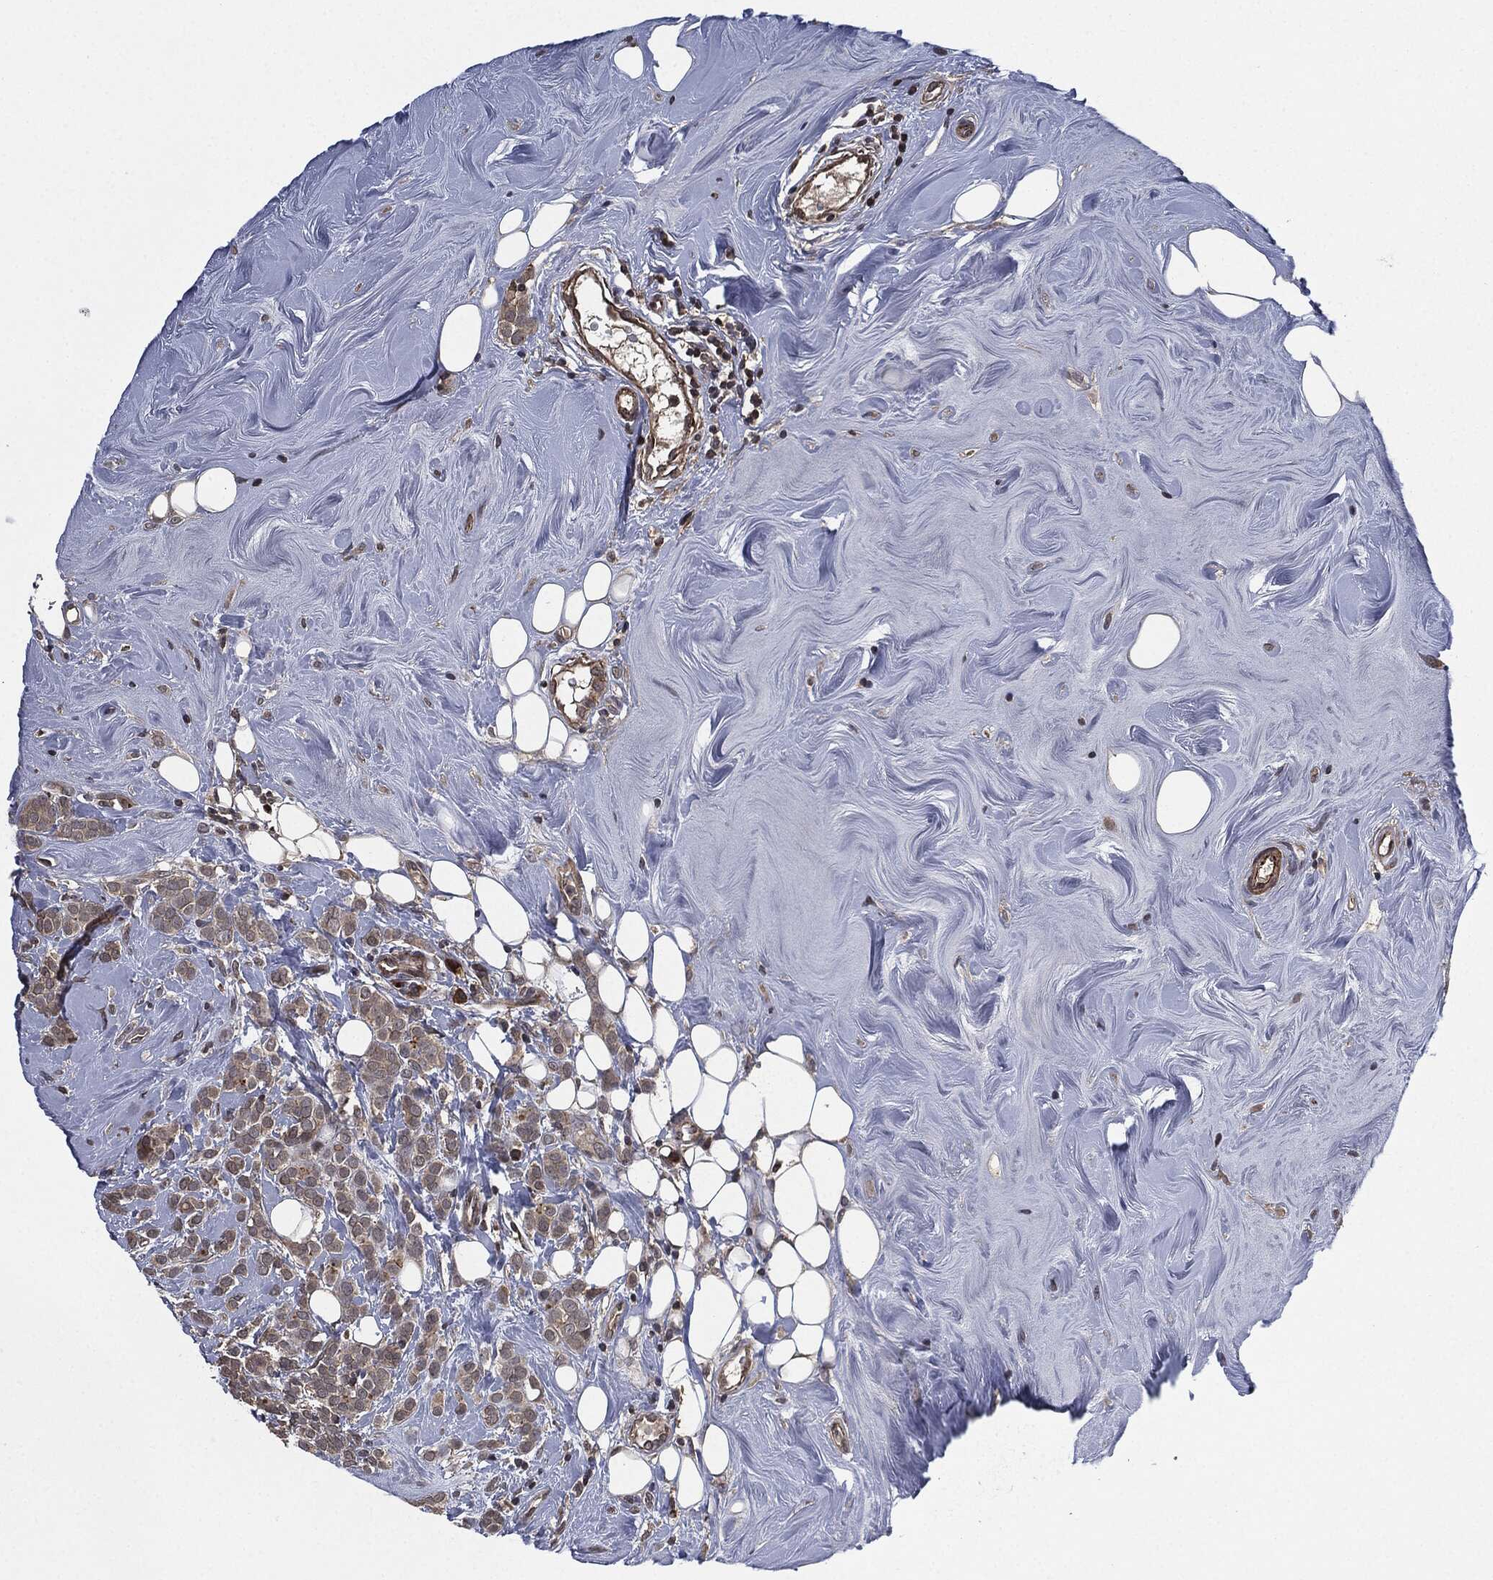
{"staining": {"intensity": "weak", "quantity": "25%-75%", "location": "cytoplasmic/membranous"}, "tissue": "breast cancer", "cell_type": "Tumor cells", "image_type": "cancer", "snomed": [{"axis": "morphology", "description": "Lobular carcinoma"}, {"axis": "topography", "description": "Breast"}], "caption": "Breast cancer tissue shows weak cytoplasmic/membranous positivity in approximately 25%-75% of tumor cells", "gene": "UBR1", "patient": {"sex": "female", "age": 49}}